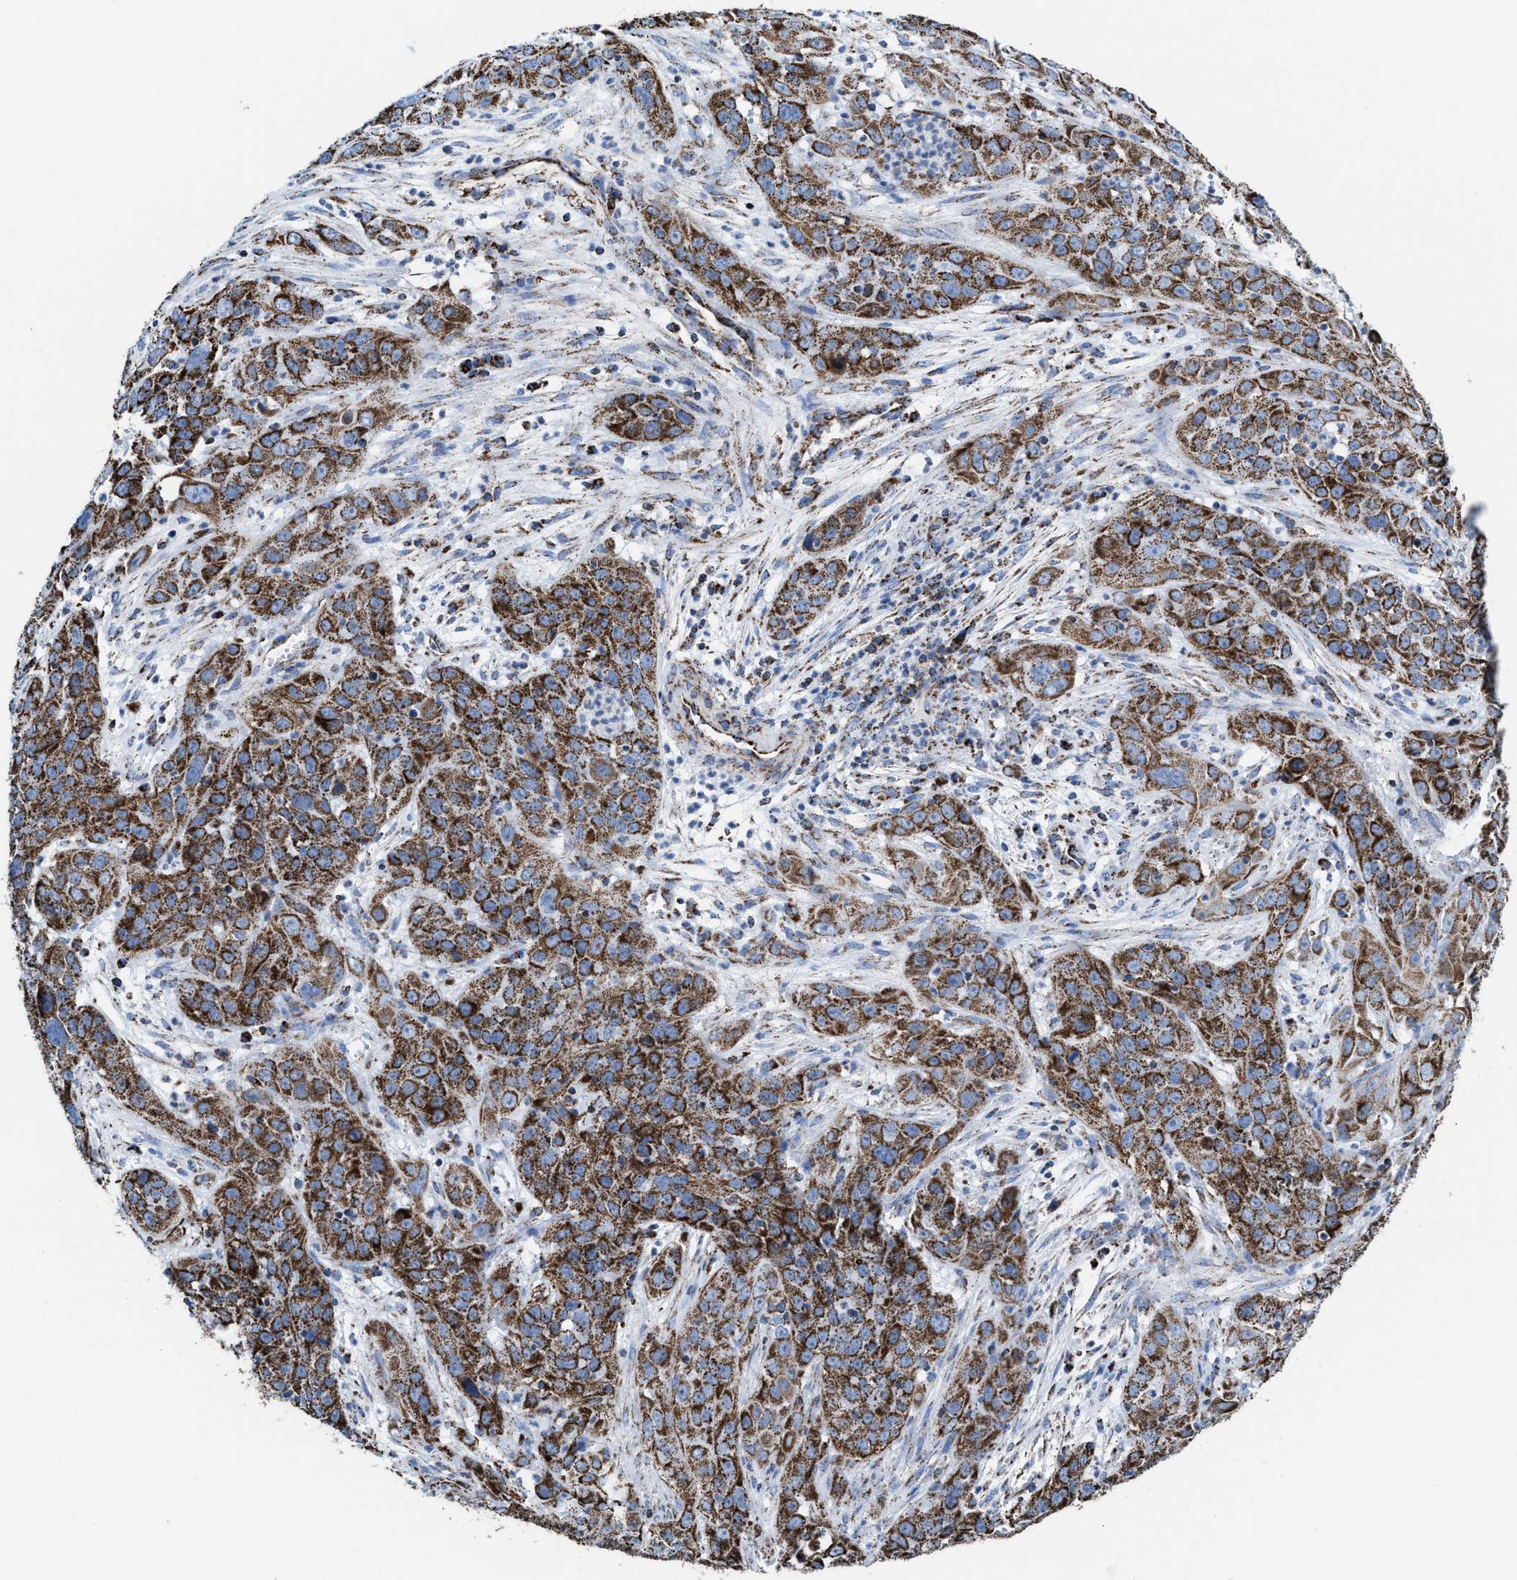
{"staining": {"intensity": "strong", "quantity": ">75%", "location": "cytoplasmic/membranous"}, "tissue": "cervical cancer", "cell_type": "Tumor cells", "image_type": "cancer", "snomed": [{"axis": "morphology", "description": "Squamous cell carcinoma, NOS"}, {"axis": "topography", "description": "Cervix"}], "caption": "Protein staining displays strong cytoplasmic/membranous staining in approximately >75% of tumor cells in cervical cancer (squamous cell carcinoma).", "gene": "ECHS1", "patient": {"sex": "female", "age": 32}}